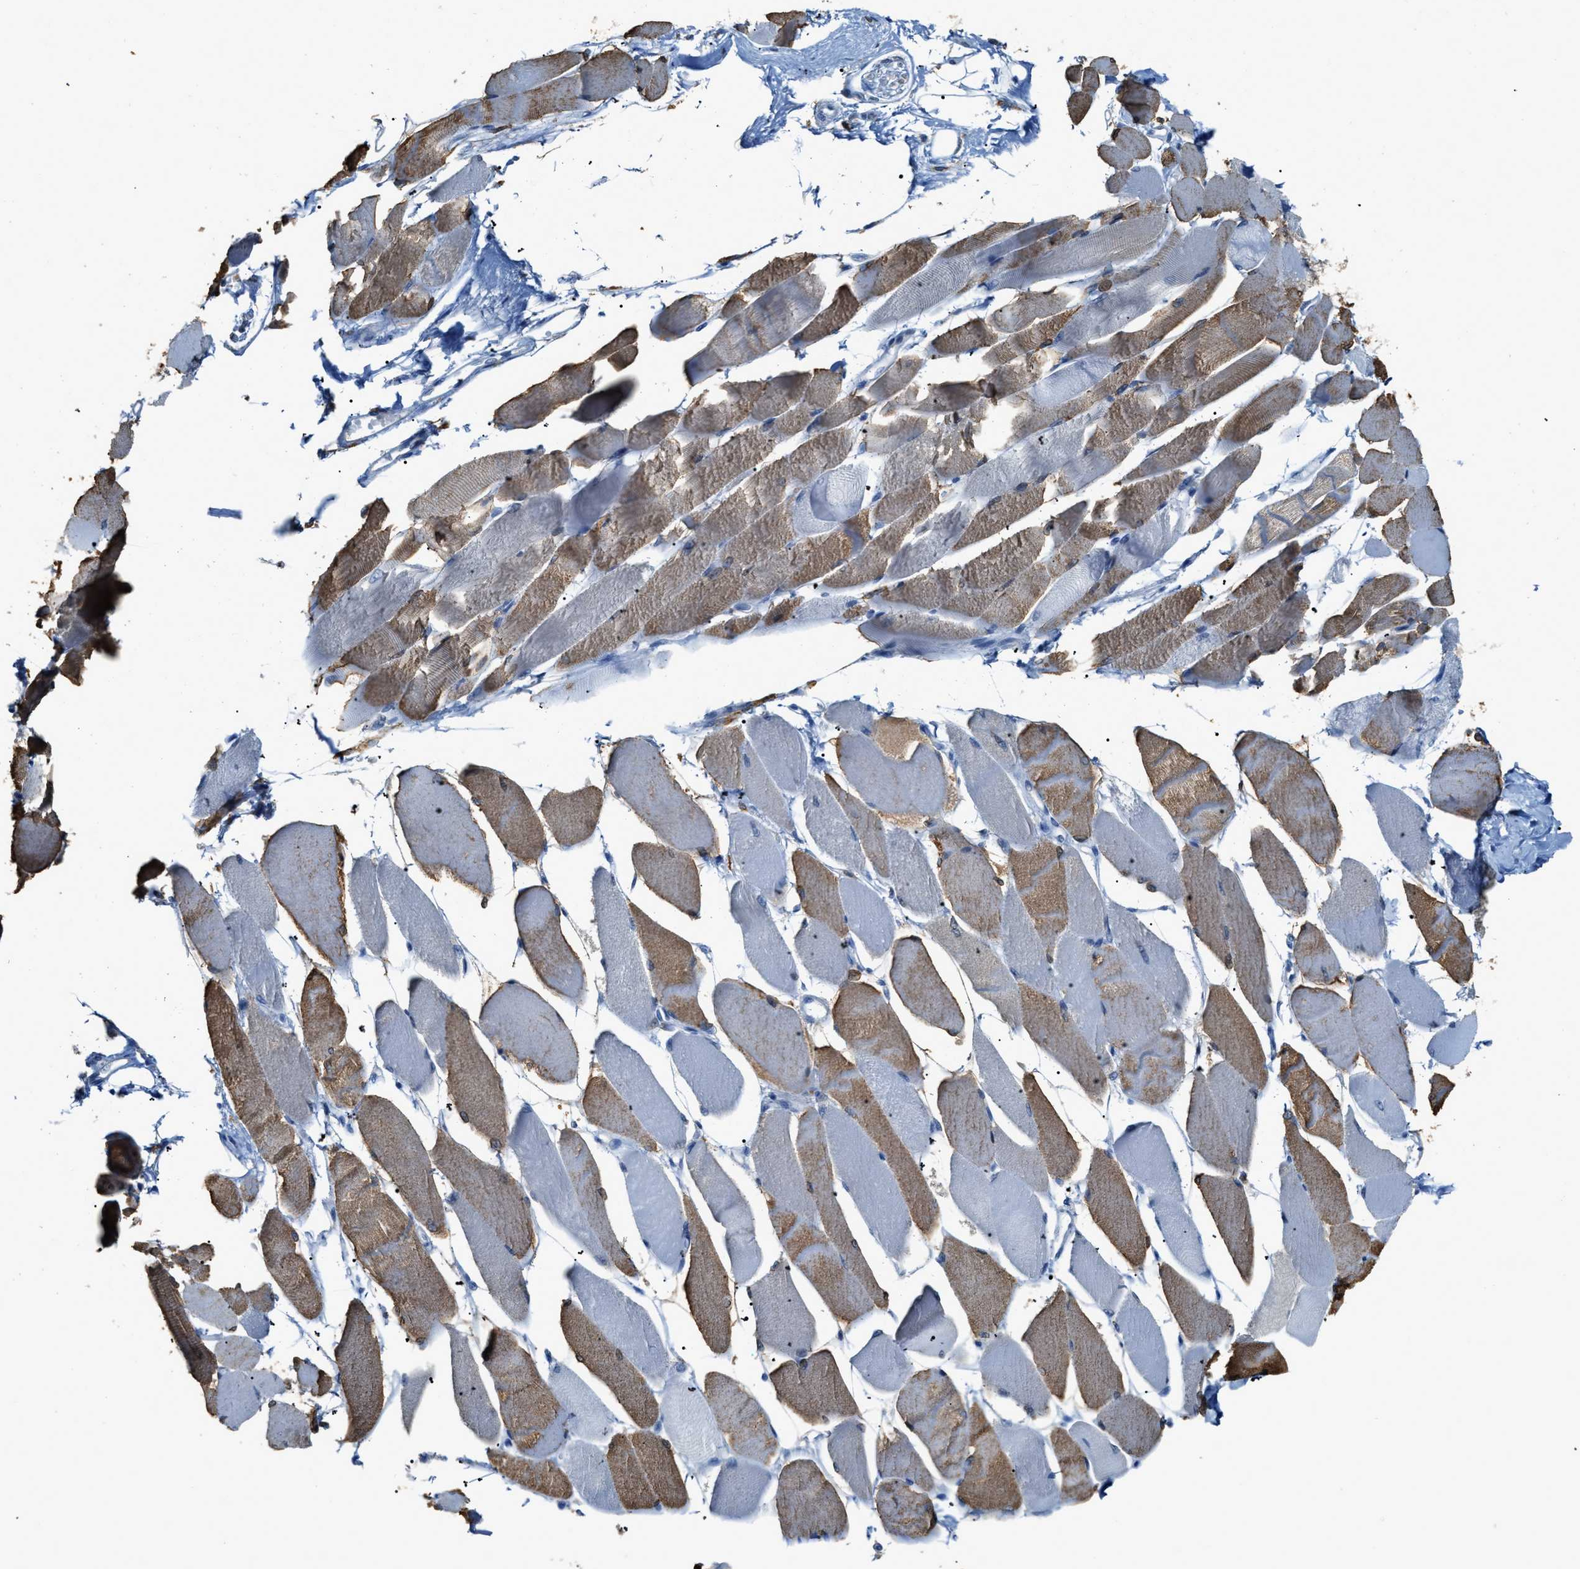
{"staining": {"intensity": "moderate", "quantity": "25%-75%", "location": "cytoplasmic/membranous"}, "tissue": "skeletal muscle", "cell_type": "Myocytes", "image_type": "normal", "snomed": [{"axis": "morphology", "description": "Normal tissue, NOS"}, {"axis": "topography", "description": "Skeletal muscle"}, {"axis": "topography", "description": "Peripheral nerve tissue"}], "caption": "This image shows immunohistochemistry staining of unremarkable skeletal muscle, with medium moderate cytoplasmic/membranous staining in approximately 25%-75% of myocytes.", "gene": "GCN1", "patient": {"sex": "female", "age": 84}}